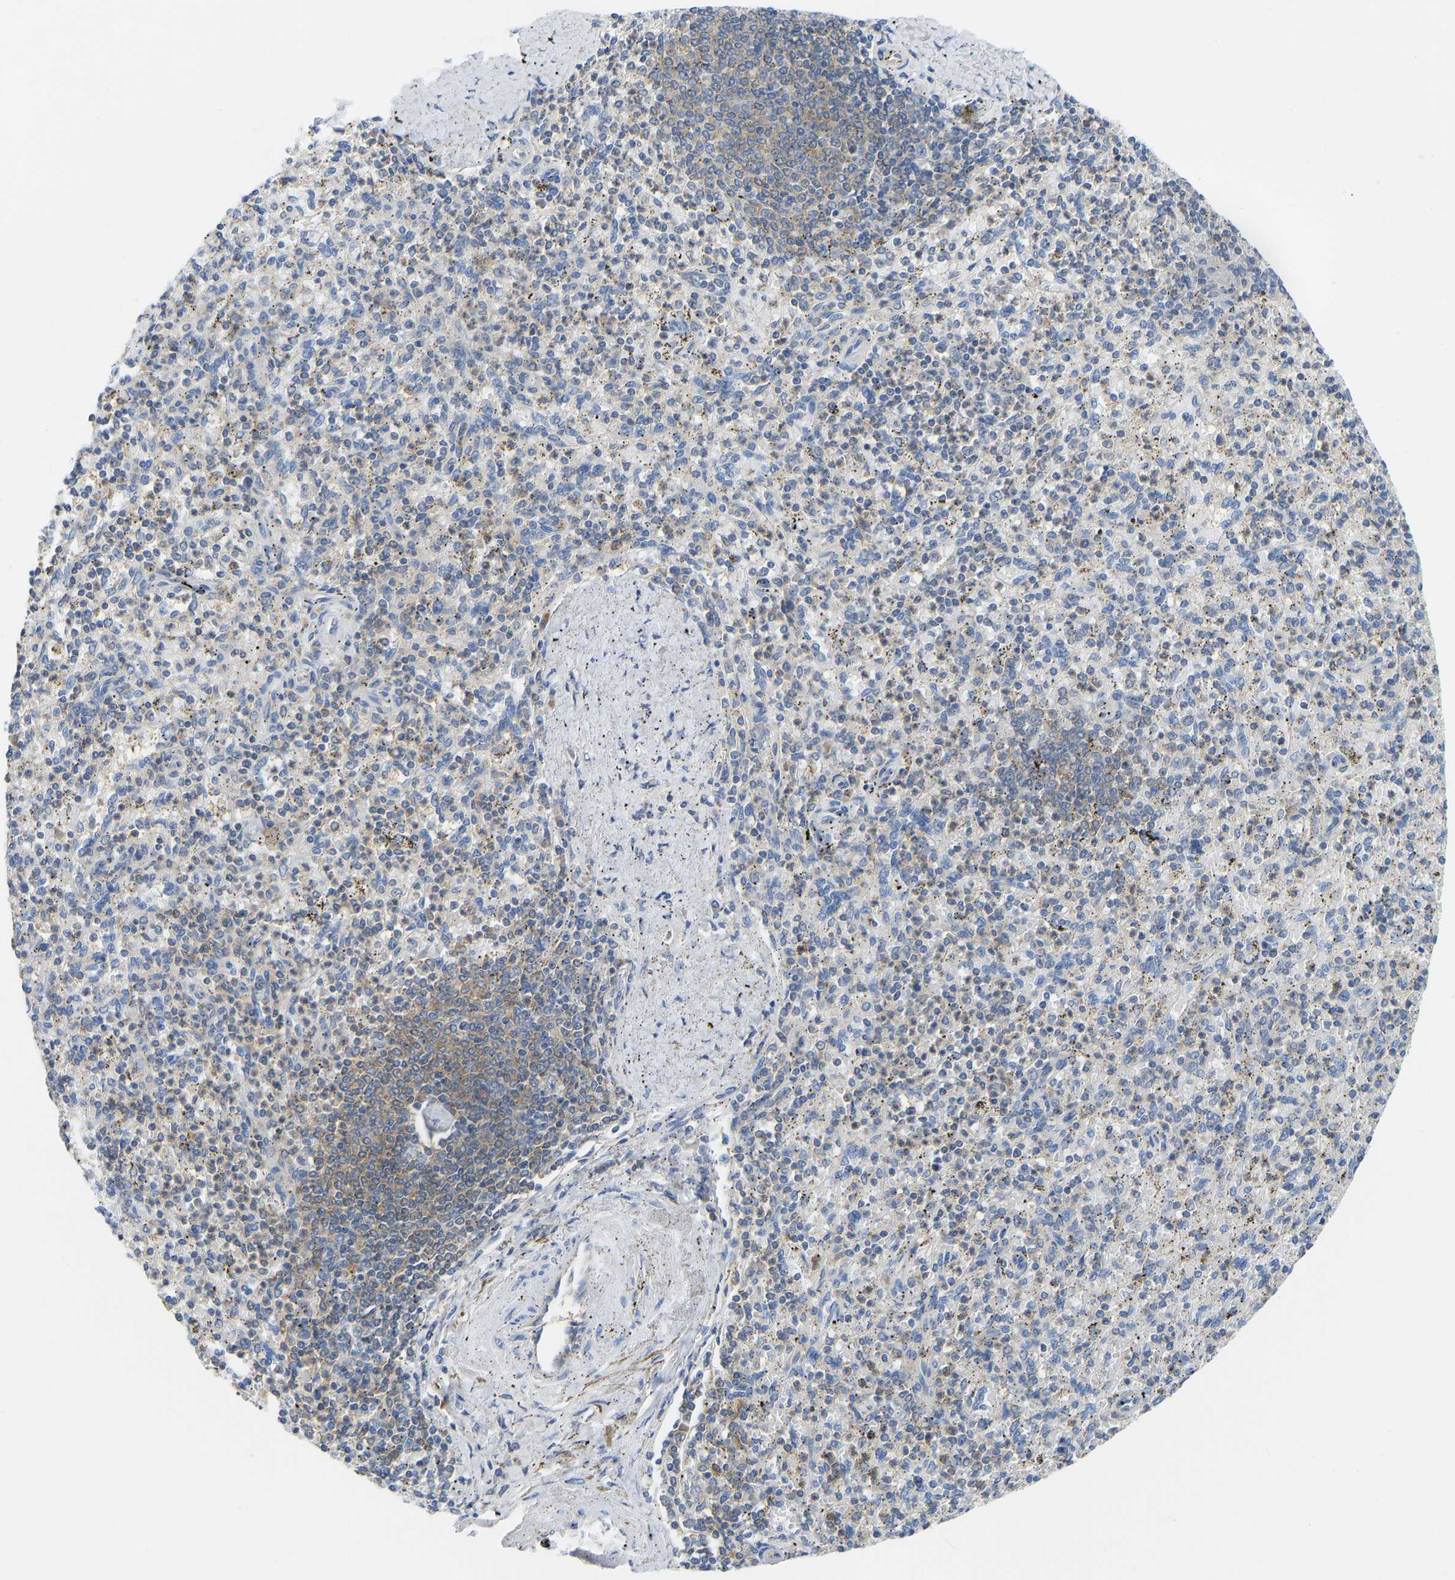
{"staining": {"intensity": "negative", "quantity": "none", "location": "none"}, "tissue": "spleen", "cell_type": "Cells in red pulp", "image_type": "normal", "snomed": [{"axis": "morphology", "description": "Normal tissue, NOS"}, {"axis": "topography", "description": "Spleen"}], "caption": "This photomicrograph is of unremarkable spleen stained with immunohistochemistry to label a protein in brown with the nuclei are counter-stained blue. There is no expression in cells in red pulp.", "gene": "PPP3CA", "patient": {"sex": "male", "age": 72}}